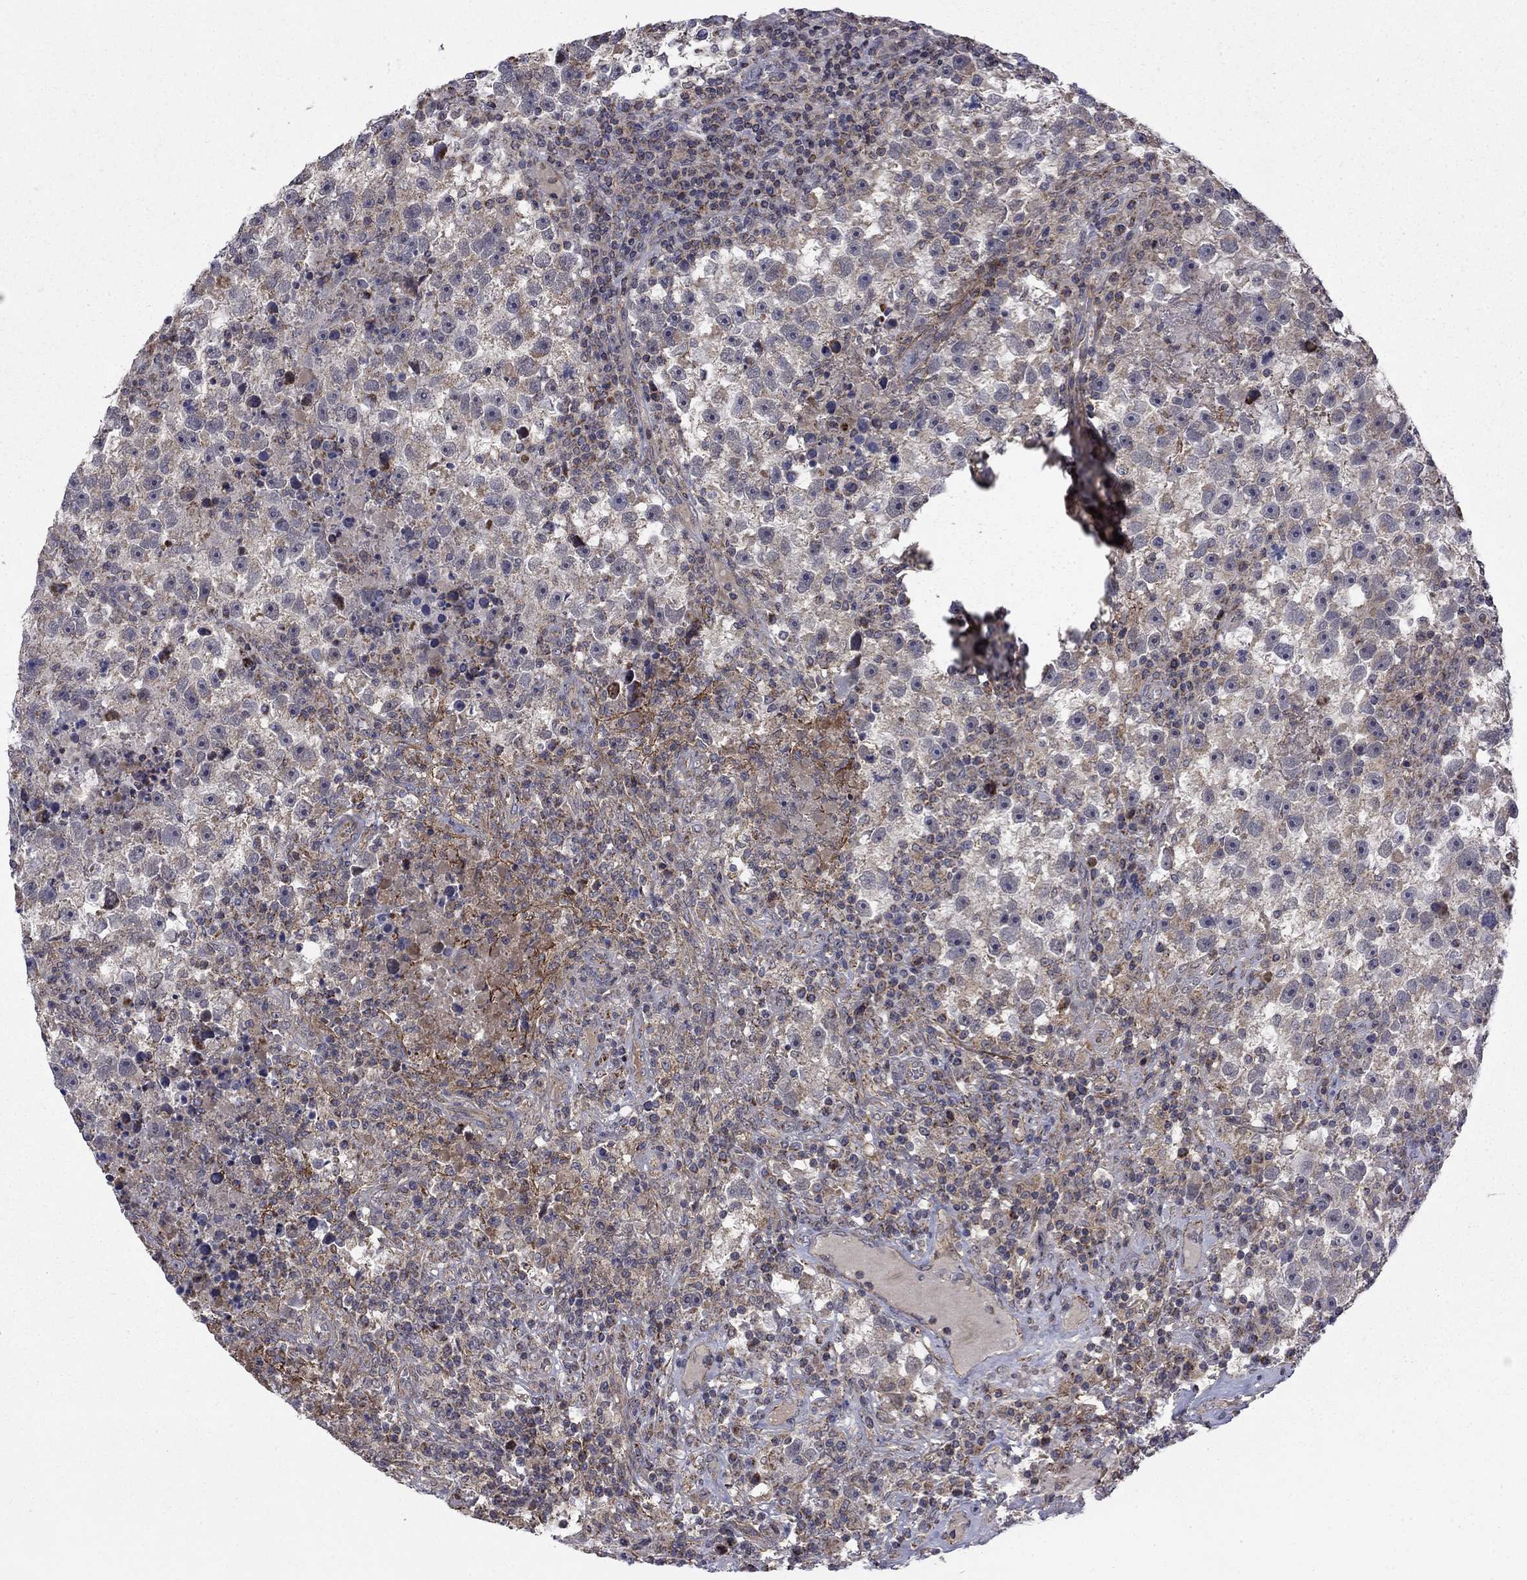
{"staining": {"intensity": "weak", "quantity": "25%-75%", "location": "cytoplasmic/membranous"}, "tissue": "testis cancer", "cell_type": "Tumor cells", "image_type": "cancer", "snomed": [{"axis": "morphology", "description": "Seminoma, NOS"}, {"axis": "topography", "description": "Testis"}], "caption": "There is low levels of weak cytoplasmic/membranous expression in tumor cells of testis cancer (seminoma), as demonstrated by immunohistochemical staining (brown color).", "gene": "DOP1B", "patient": {"sex": "male", "age": 47}}